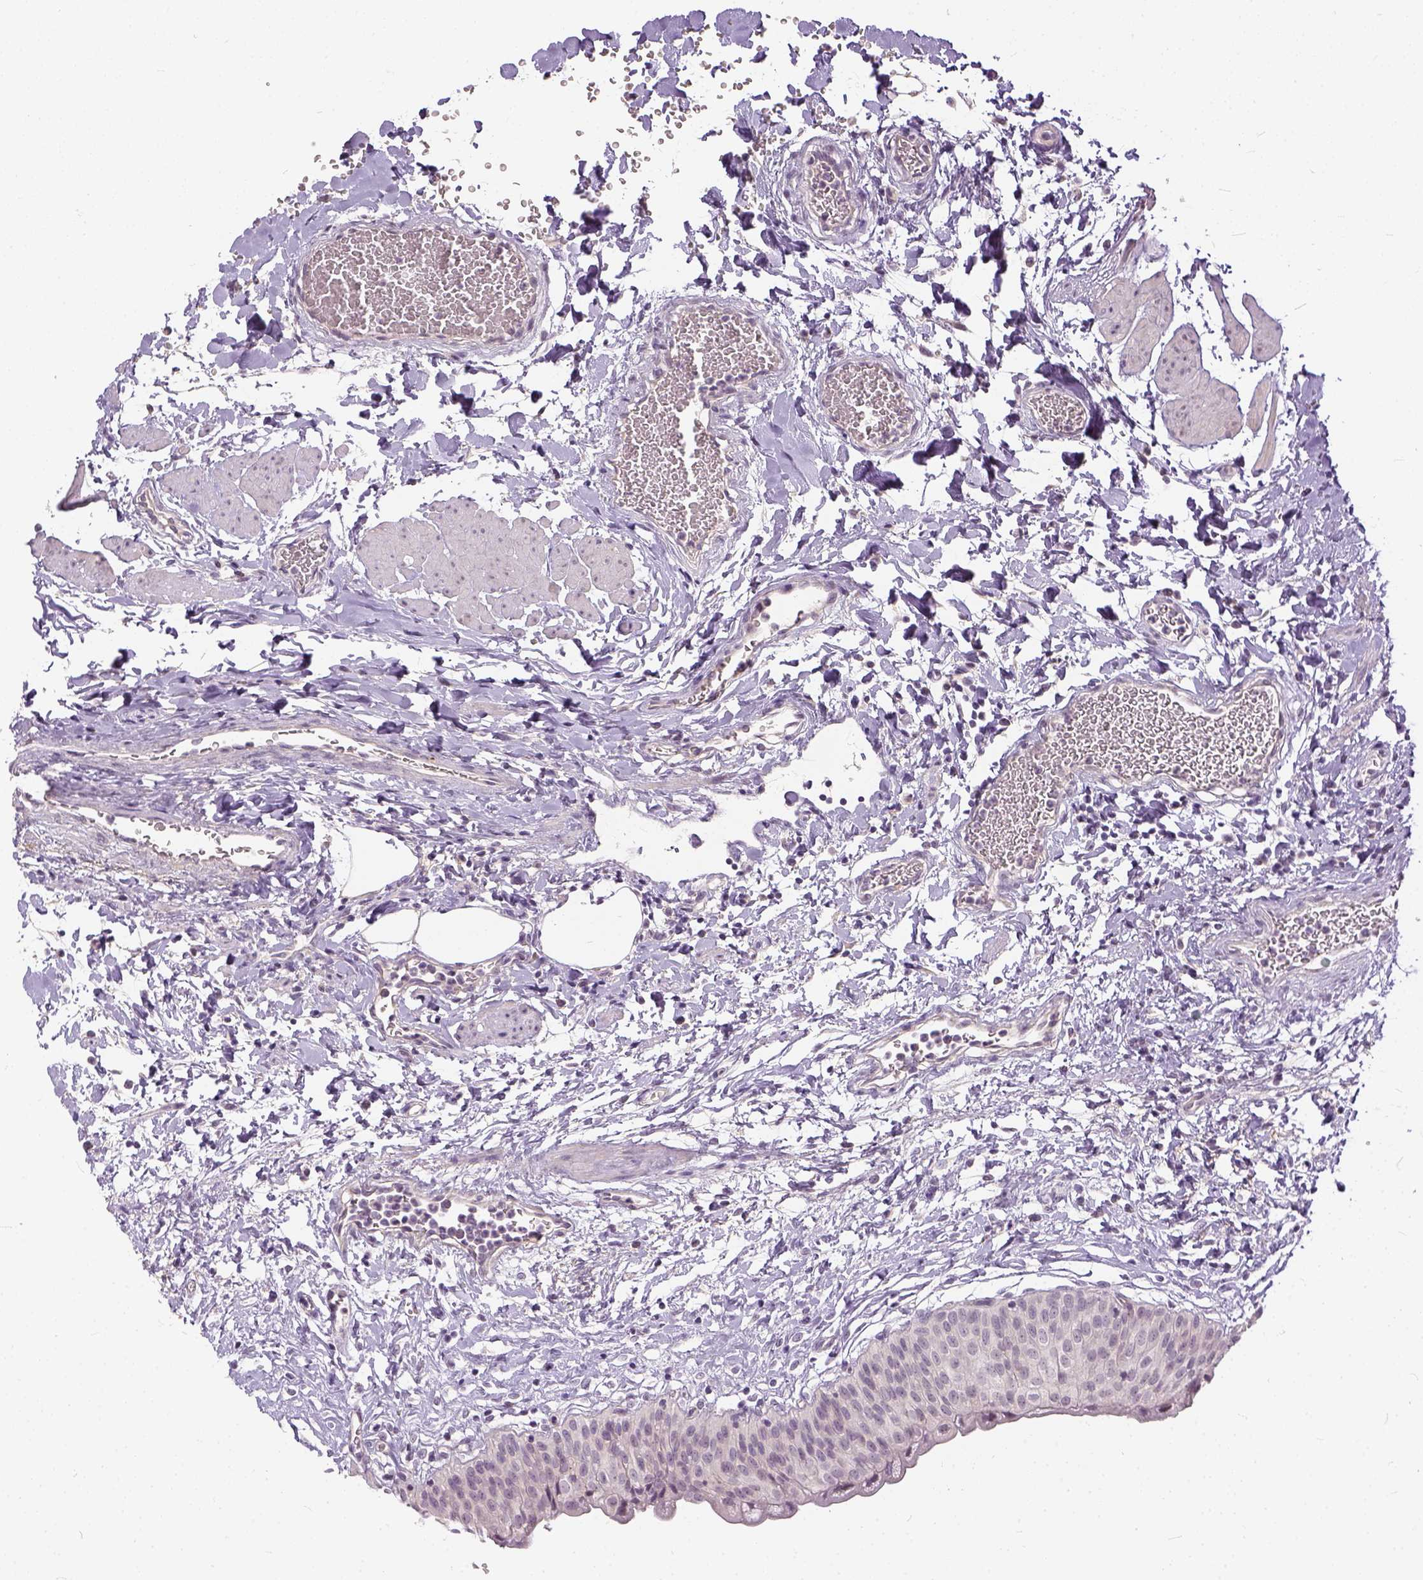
{"staining": {"intensity": "negative", "quantity": "none", "location": "none"}, "tissue": "urinary bladder", "cell_type": "Urothelial cells", "image_type": "normal", "snomed": [{"axis": "morphology", "description": "Normal tissue, NOS"}, {"axis": "topography", "description": "Urinary bladder"}], "caption": "Immunohistochemistry (IHC) image of benign human urinary bladder stained for a protein (brown), which shows no staining in urothelial cells. Brightfield microscopy of immunohistochemistry (IHC) stained with DAB (brown) and hematoxylin (blue), captured at high magnification.", "gene": "ANO2", "patient": {"sex": "male", "age": 55}}